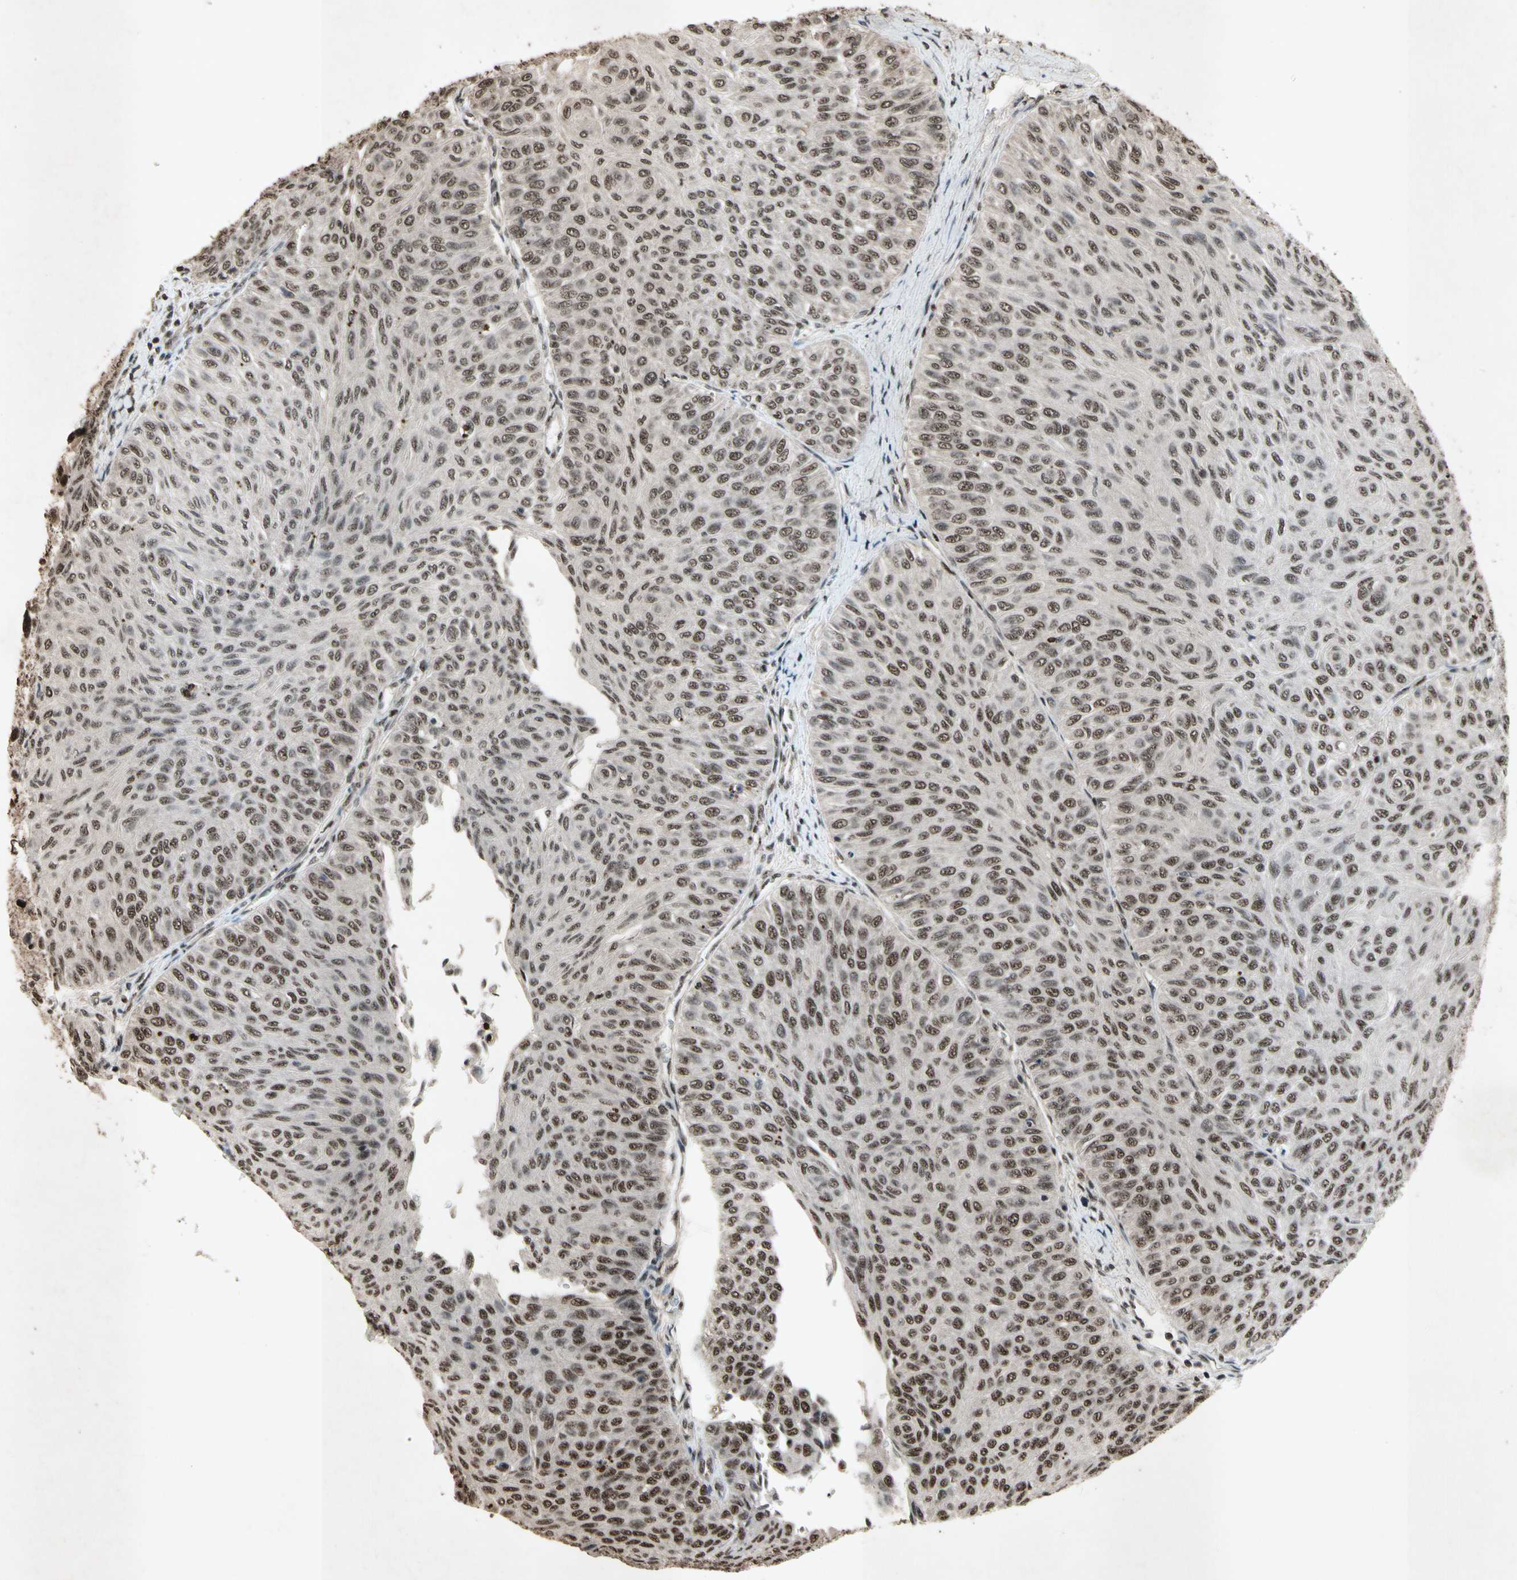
{"staining": {"intensity": "moderate", "quantity": ">75%", "location": "nuclear"}, "tissue": "urothelial cancer", "cell_type": "Tumor cells", "image_type": "cancer", "snomed": [{"axis": "morphology", "description": "Urothelial carcinoma, Low grade"}, {"axis": "topography", "description": "Urinary bladder"}], "caption": "Human urothelial cancer stained for a protein (brown) displays moderate nuclear positive expression in about >75% of tumor cells.", "gene": "TBX2", "patient": {"sex": "male", "age": 78}}